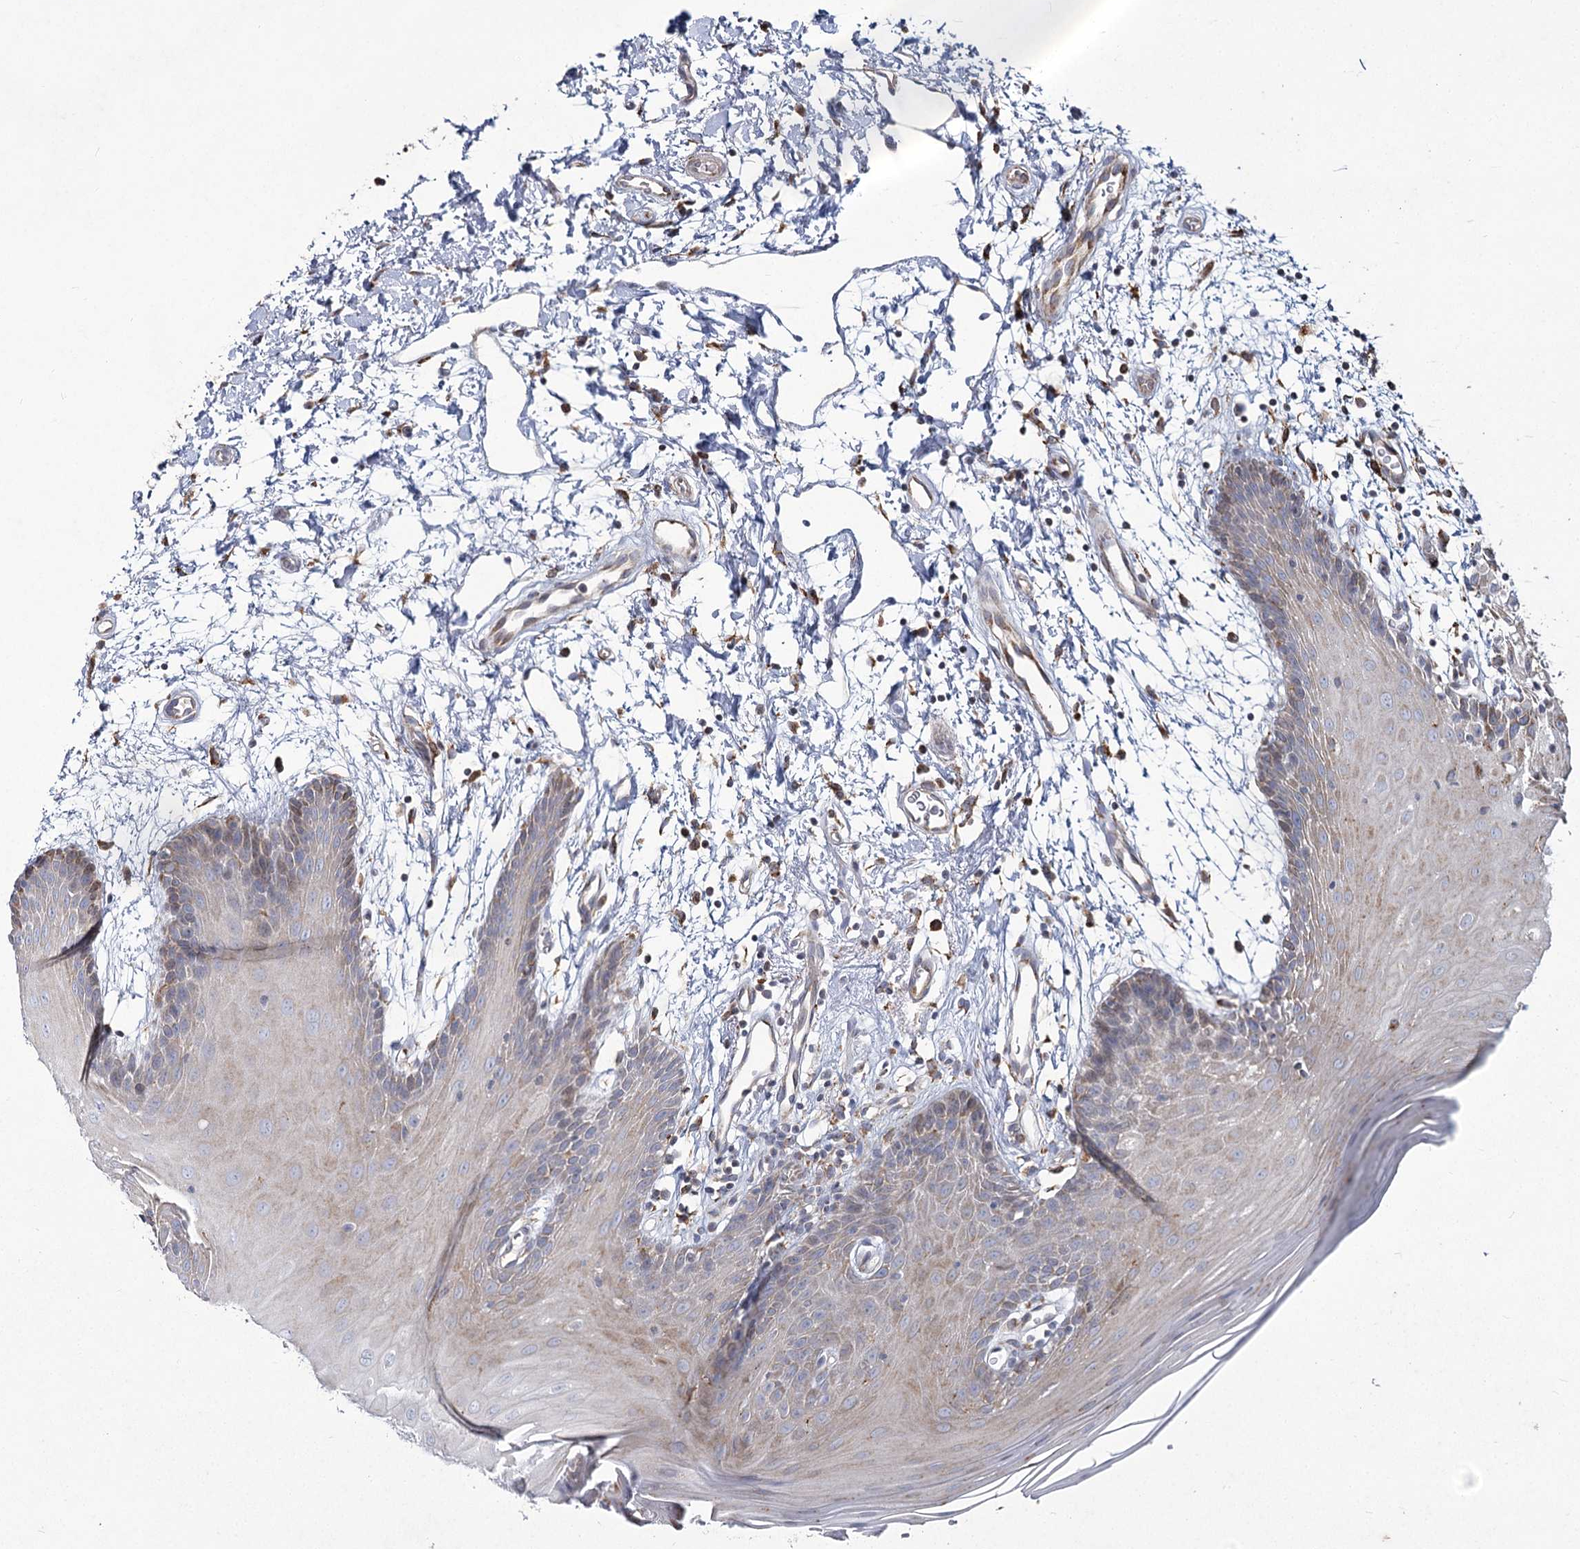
{"staining": {"intensity": "weak", "quantity": "<25%", "location": "cytoplasmic/membranous"}, "tissue": "oral mucosa", "cell_type": "Squamous epithelial cells", "image_type": "normal", "snomed": [{"axis": "morphology", "description": "Normal tissue, NOS"}, {"axis": "topography", "description": "Skeletal muscle"}, {"axis": "topography", "description": "Oral tissue"}, {"axis": "topography", "description": "Salivary gland"}, {"axis": "topography", "description": "Peripheral nerve tissue"}], "caption": "High power microscopy micrograph of an immunohistochemistry (IHC) micrograph of unremarkable oral mucosa, revealing no significant positivity in squamous epithelial cells.", "gene": "NHLRC2", "patient": {"sex": "male", "age": 54}}